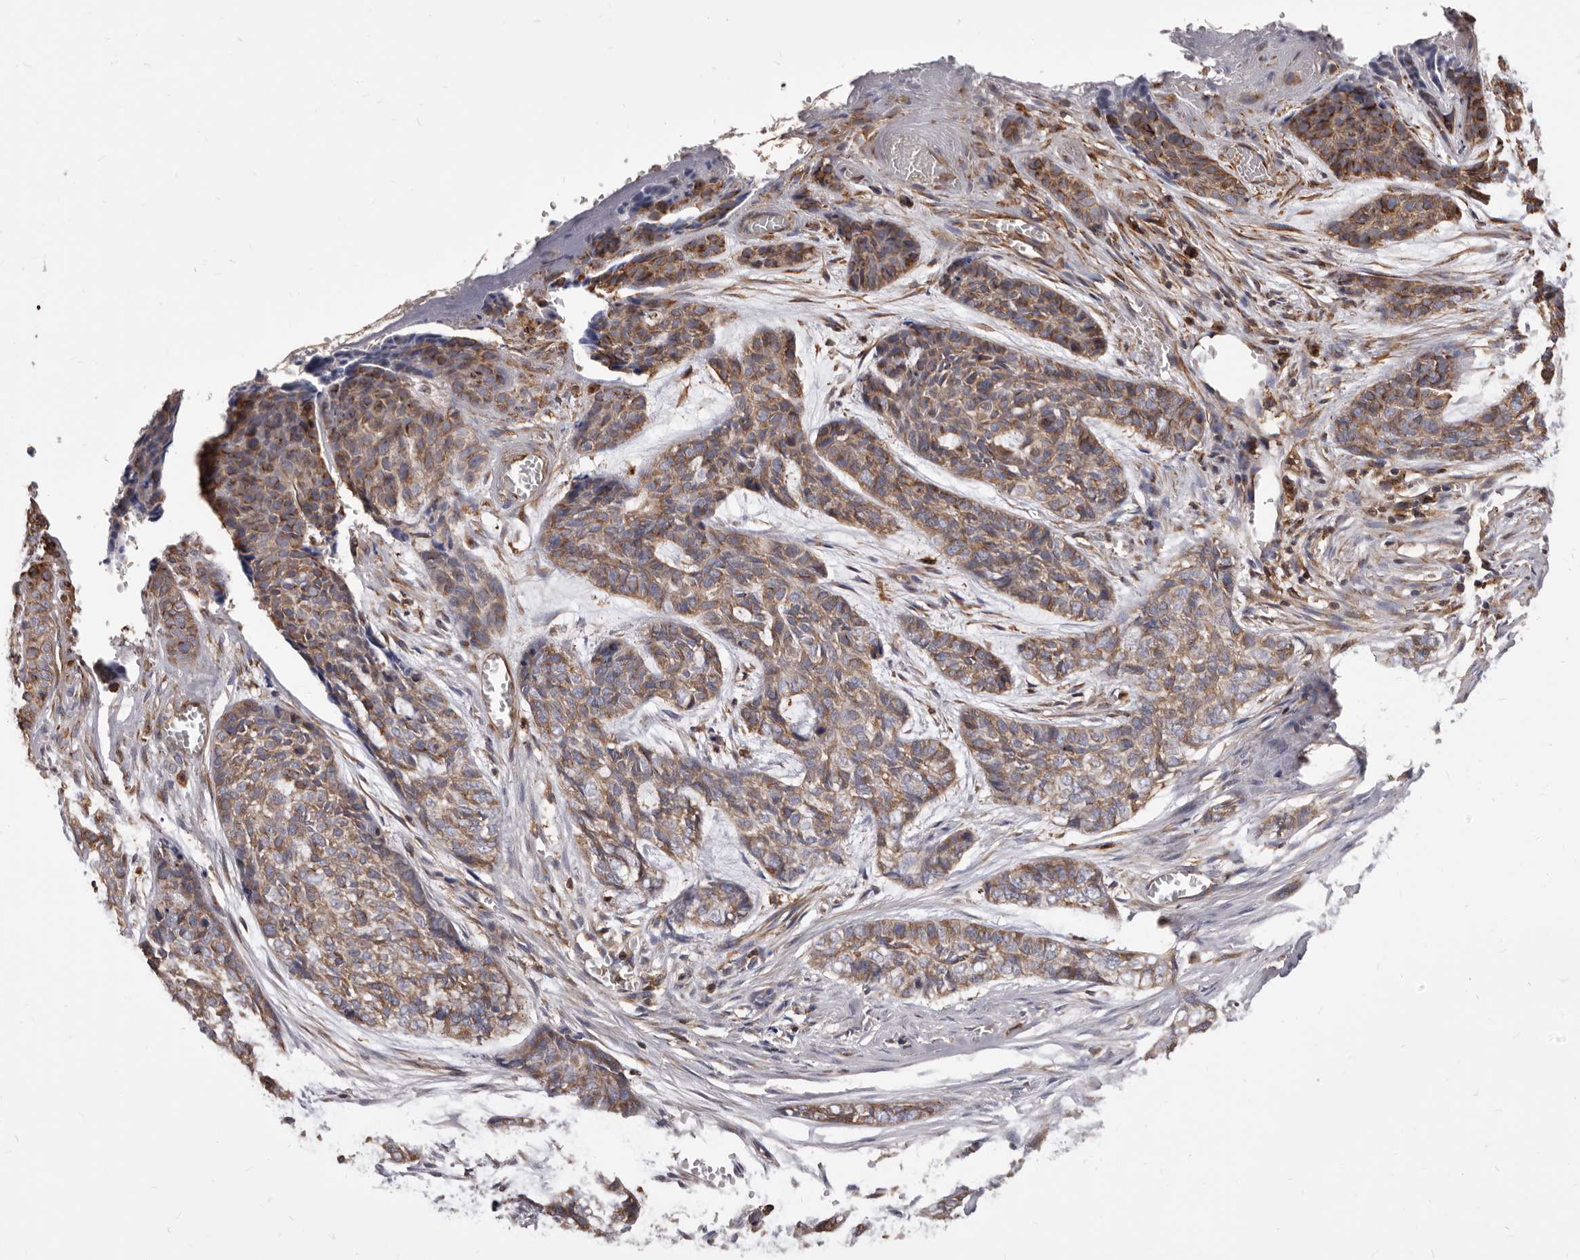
{"staining": {"intensity": "weak", "quantity": ">75%", "location": "cytoplasmic/membranous"}, "tissue": "skin cancer", "cell_type": "Tumor cells", "image_type": "cancer", "snomed": [{"axis": "morphology", "description": "Basal cell carcinoma"}, {"axis": "topography", "description": "Skin"}], "caption": "Protein expression analysis of skin basal cell carcinoma displays weak cytoplasmic/membranous expression in about >75% of tumor cells. (IHC, brightfield microscopy, high magnification).", "gene": "NIBAN1", "patient": {"sex": "female", "age": 64}}